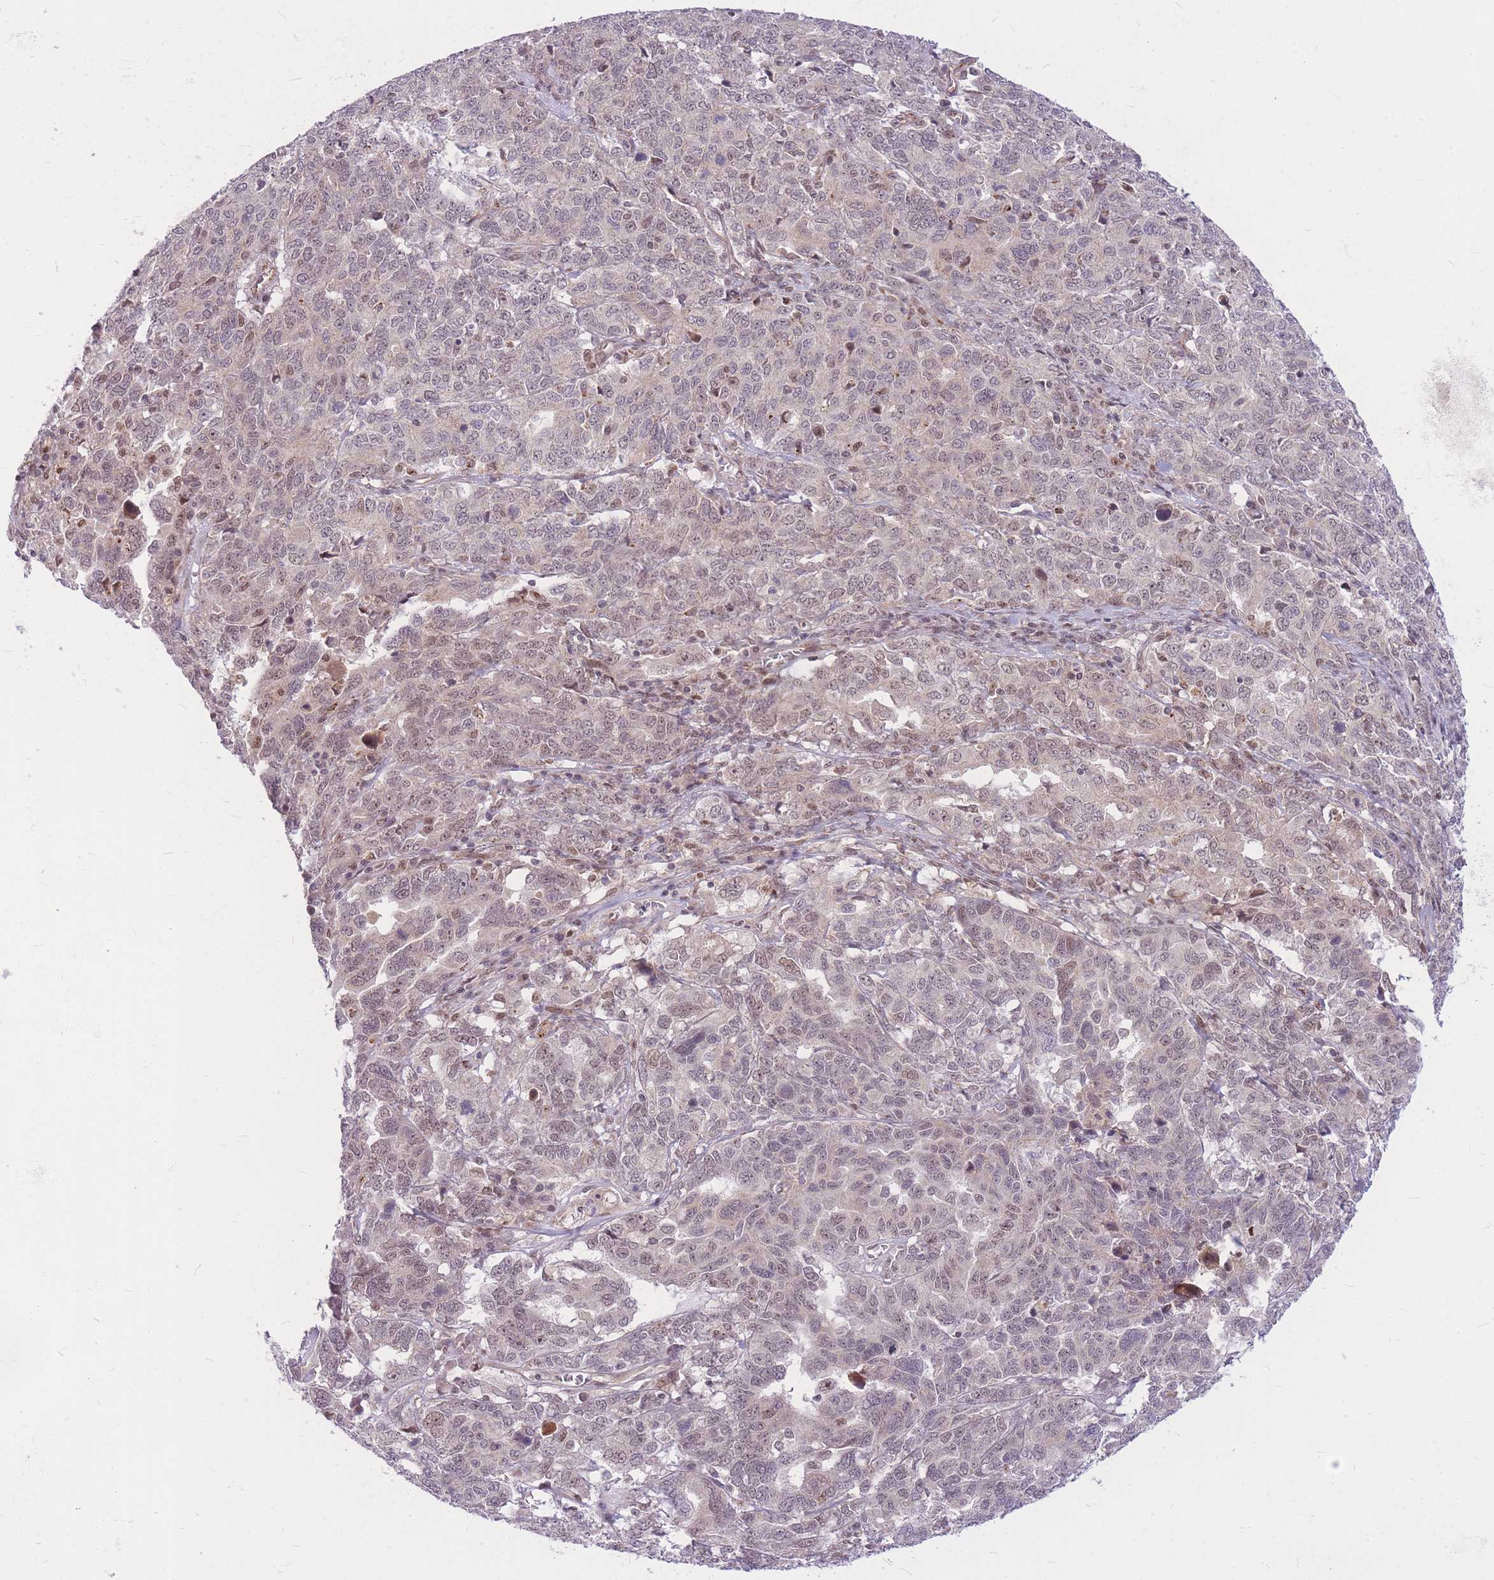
{"staining": {"intensity": "weak", "quantity": "<25%", "location": "nuclear"}, "tissue": "ovarian cancer", "cell_type": "Tumor cells", "image_type": "cancer", "snomed": [{"axis": "morphology", "description": "Carcinoma, endometroid"}, {"axis": "topography", "description": "Ovary"}], "caption": "Immunohistochemistry (IHC) image of neoplastic tissue: endometroid carcinoma (ovarian) stained with DAB (3,3'-diaminobenzidine) shows no significant protein positivity in tumor cells.", "gene": "ERCC2", "patient": {"sex": "female", "age": 62}}